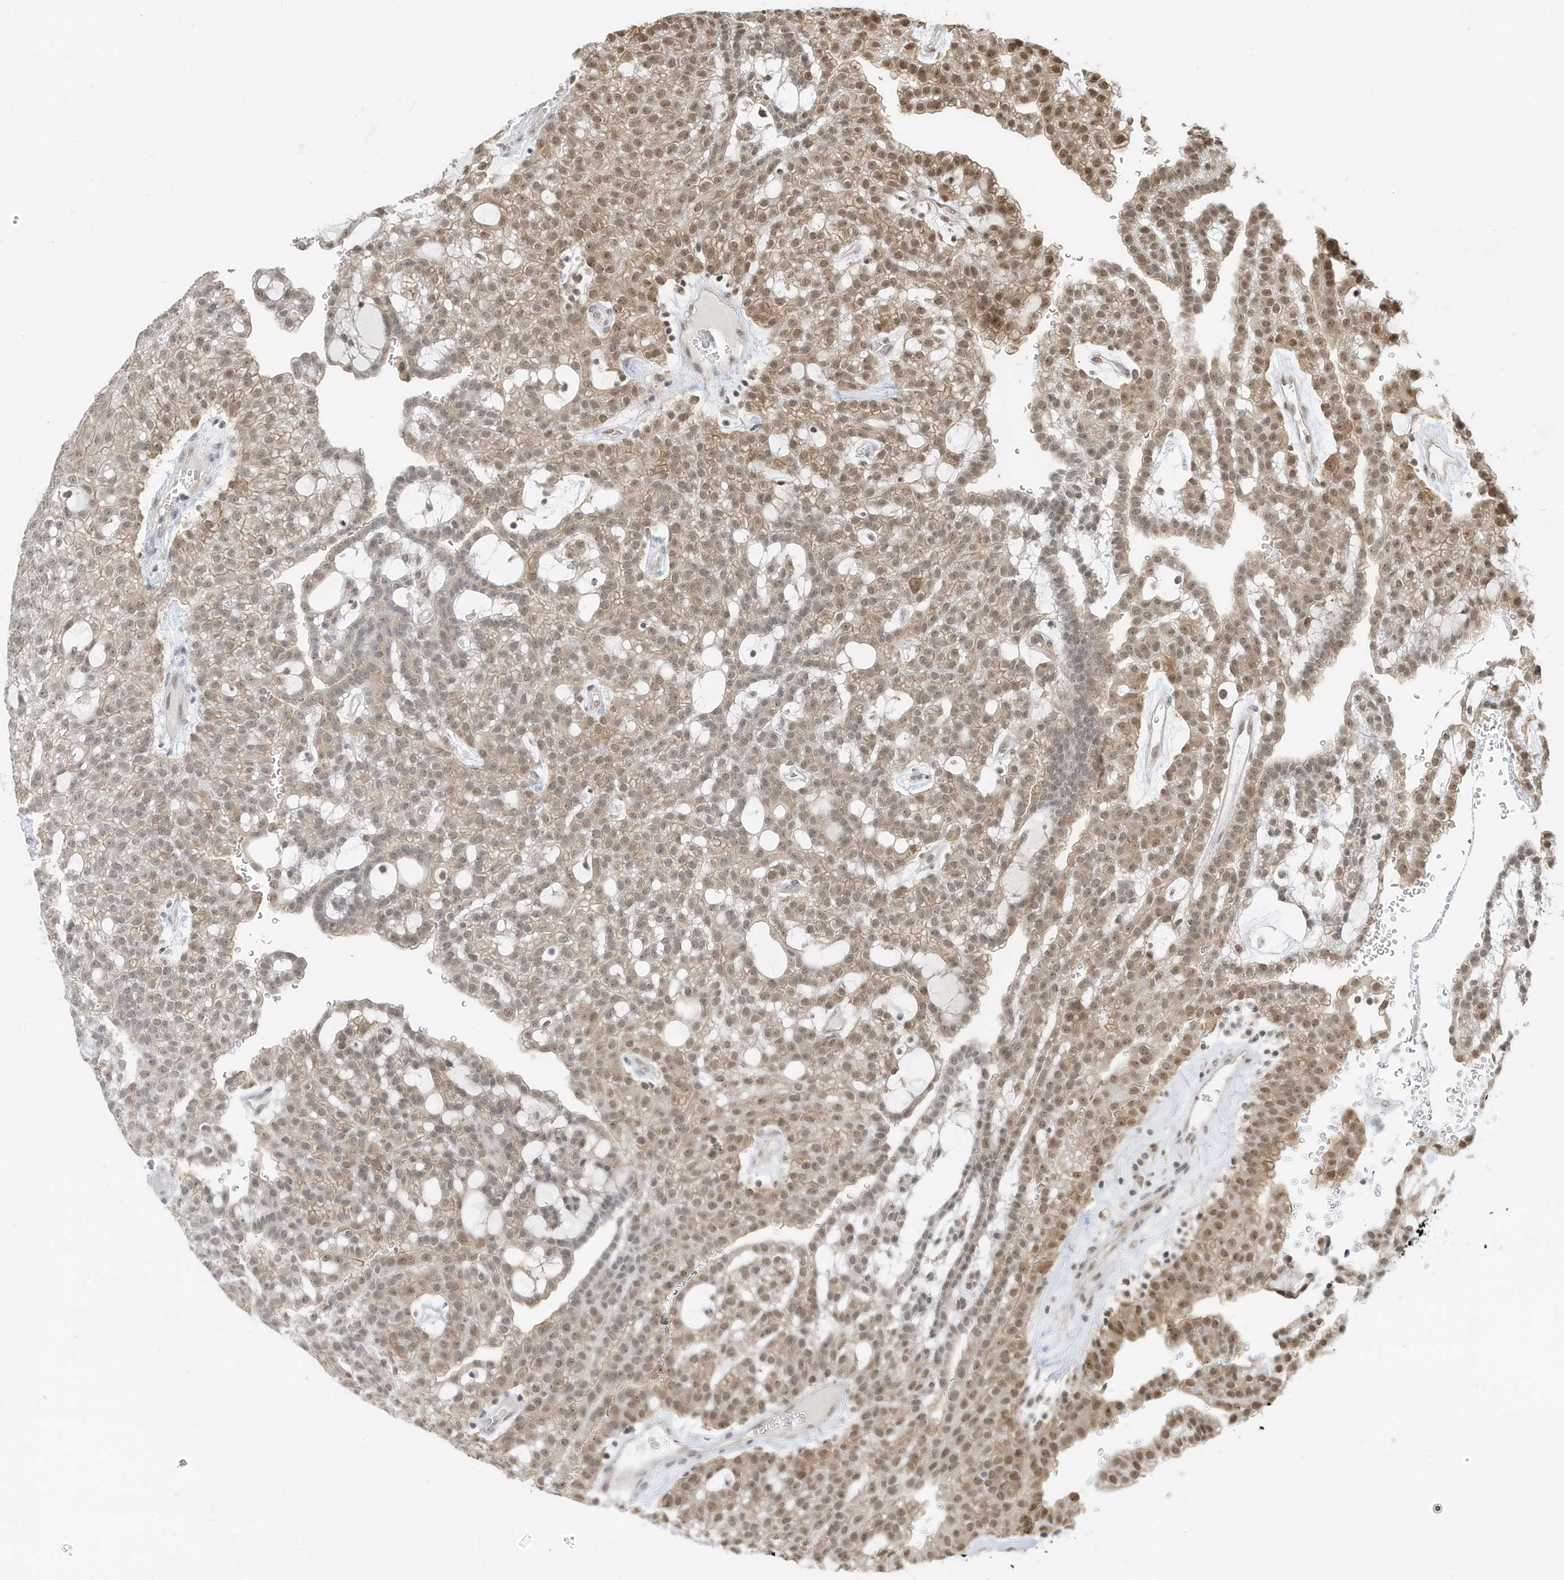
{"staining": {"intensity": "moderate", "quantity": ">75%", "location": "nuclear"}, "tissue": "renal cancer", "cell_type": "Tumor cells", "image_type": "cancer", "snomed": [{"axis": "morphology", "description": "Adenocarcinoma, NOS"}, {"axis": "topography", "description": "Kidney"}], "caption": "Adenocarcinoma (renal) stained with a protein marker reveals moderate staining in tumor cells.", "gene": "ZNF195", "patient": {"sex": "male", "age": 63}}